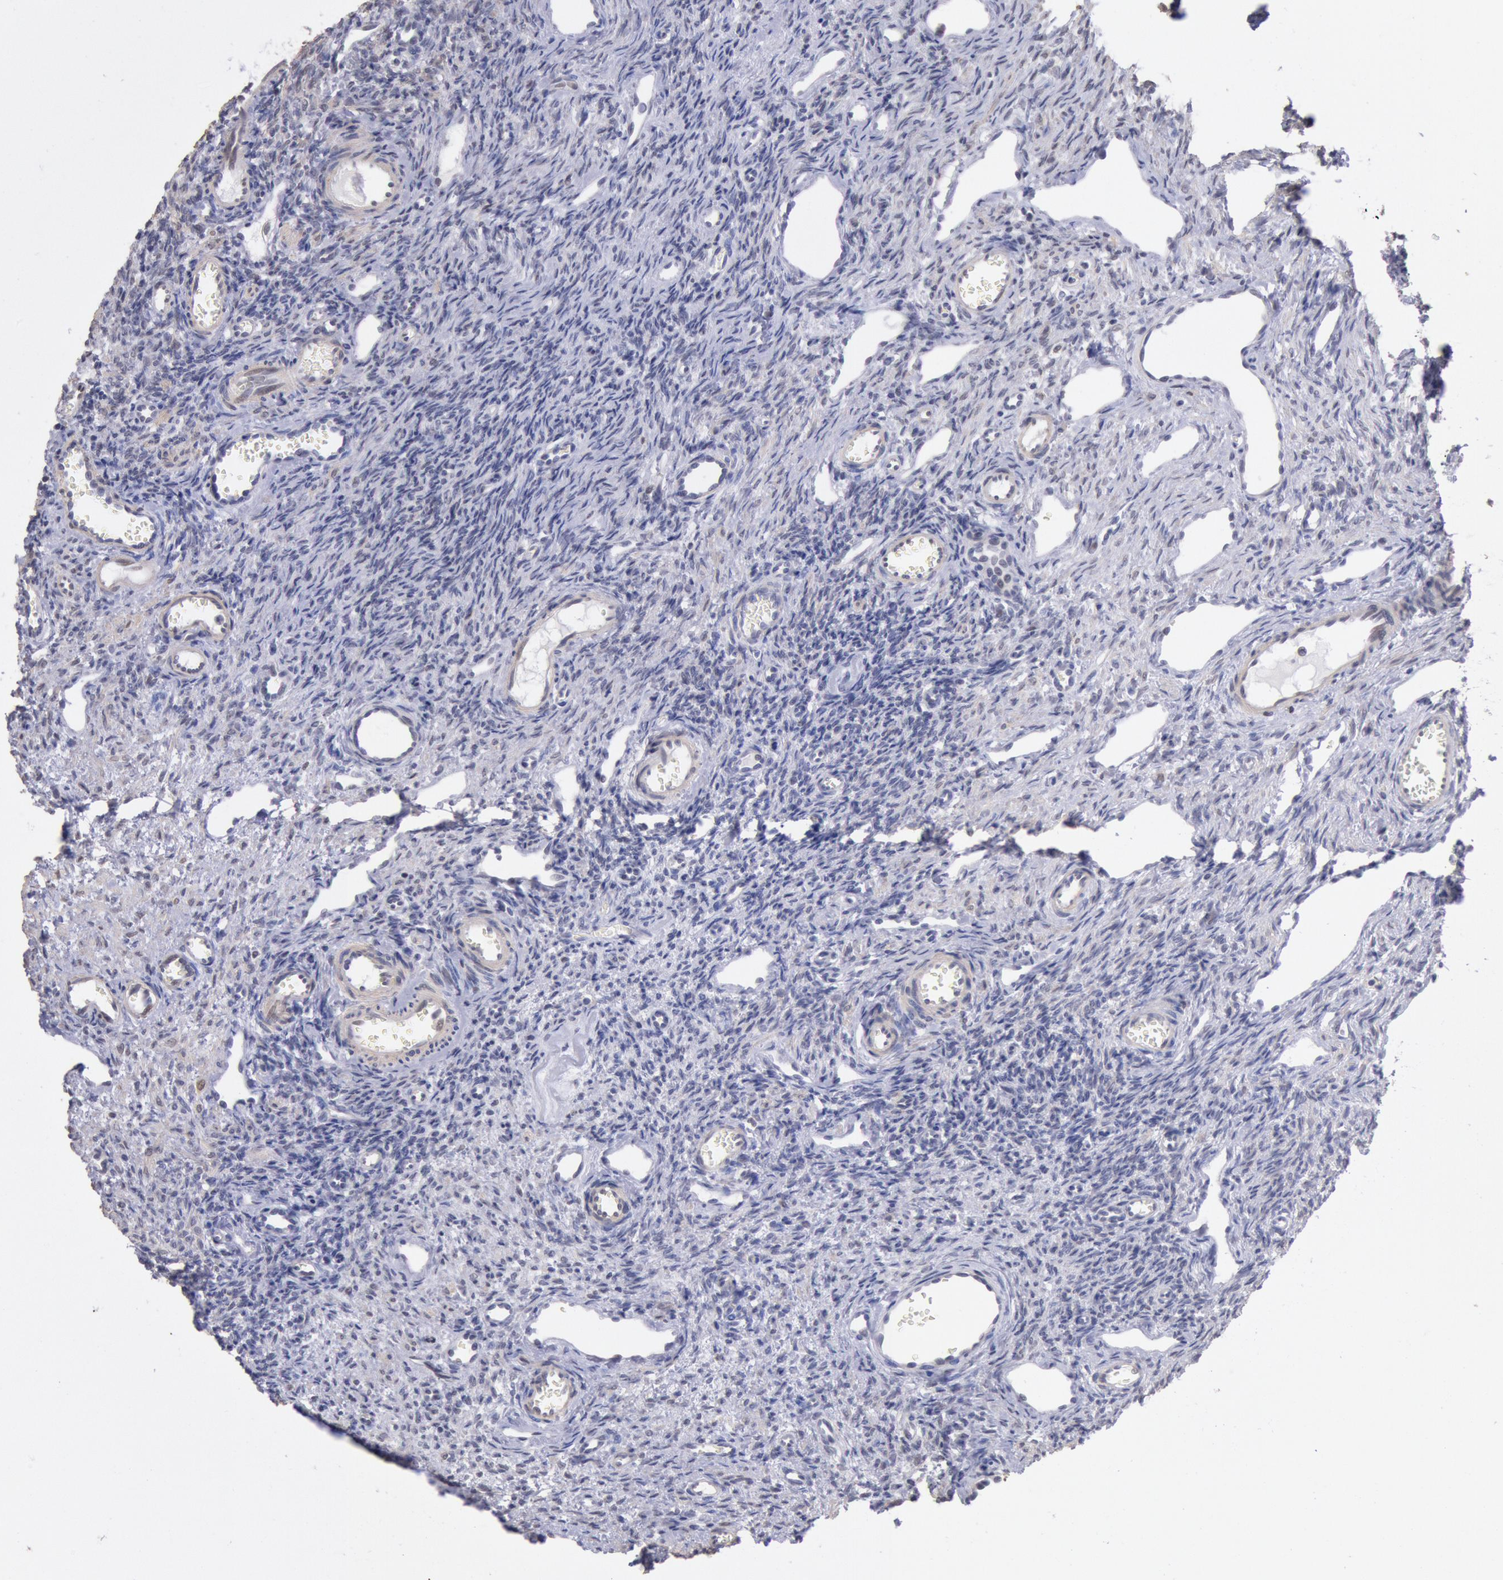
{"staining": {"intensity": "weak", "quantity": "25%-75%", "location": "nuclear"}, "tissue": "ovary", "cell_type": "Ovarian stroma cells", "image_type": "normal", "snomed": [{"axis": "morphology", "description": "Normal tissue, NOS"}, {"axis": "topography", "description": "Ovary"}], "caption": "This is an image of immunohistochemistry (IHC) staining of normal ovary, which shows weak positivity in the nuclear of ovarian stroma cells.", "gene": "MYH6", "patient": {"sex": "female", "age": 33}}